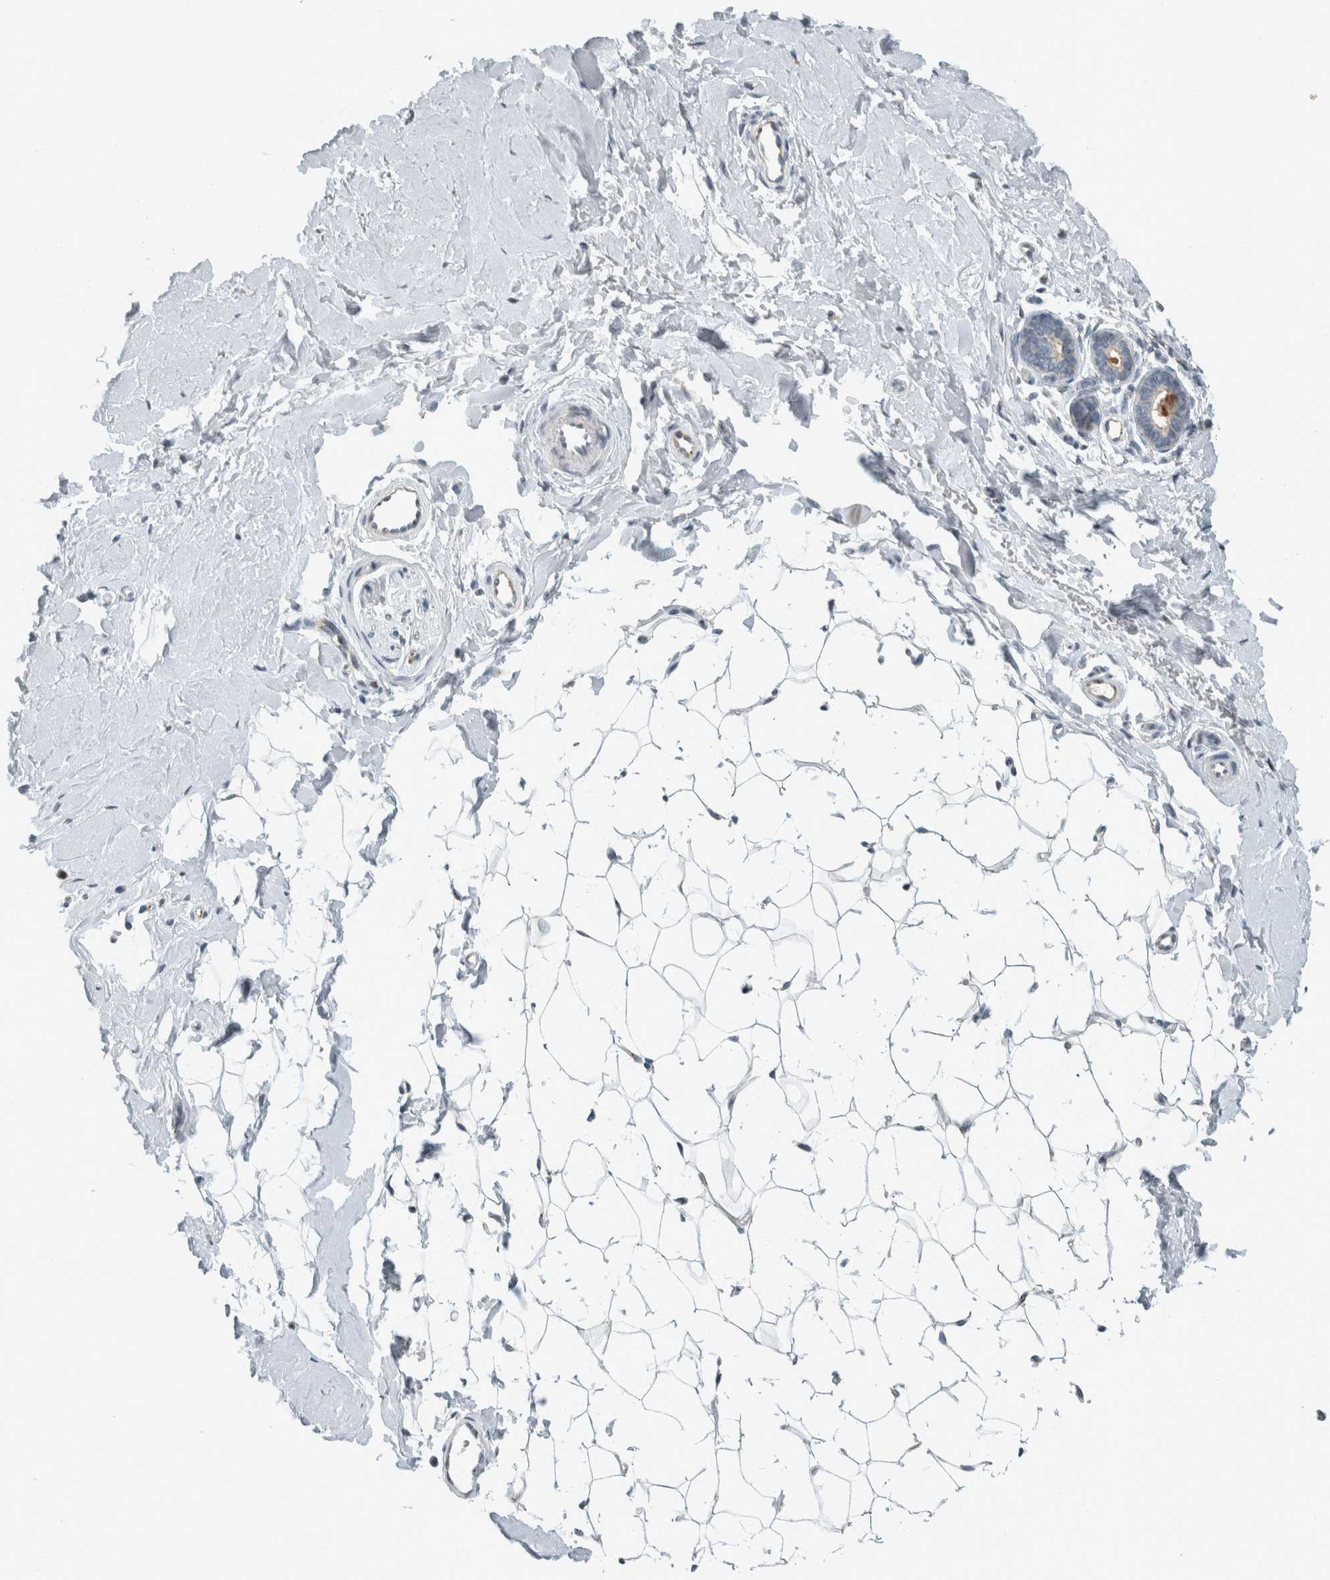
{"staining": {"intensity": "negative", "quantity": "none", "location": "none"}, "tissue": "breast", "cell_type": "Adipocytes", "image_type": "normal", "snomed": [{"axis": "morphology", "description": "Normal tissue, NOS"}, {"axis": "topography", "description": "Breast"}], "caption": "IHC of unremarkable breast reveals no expression in adipocytes.", "gene": "KIF1C", "patient": {"sex": "female", "age": 23}}